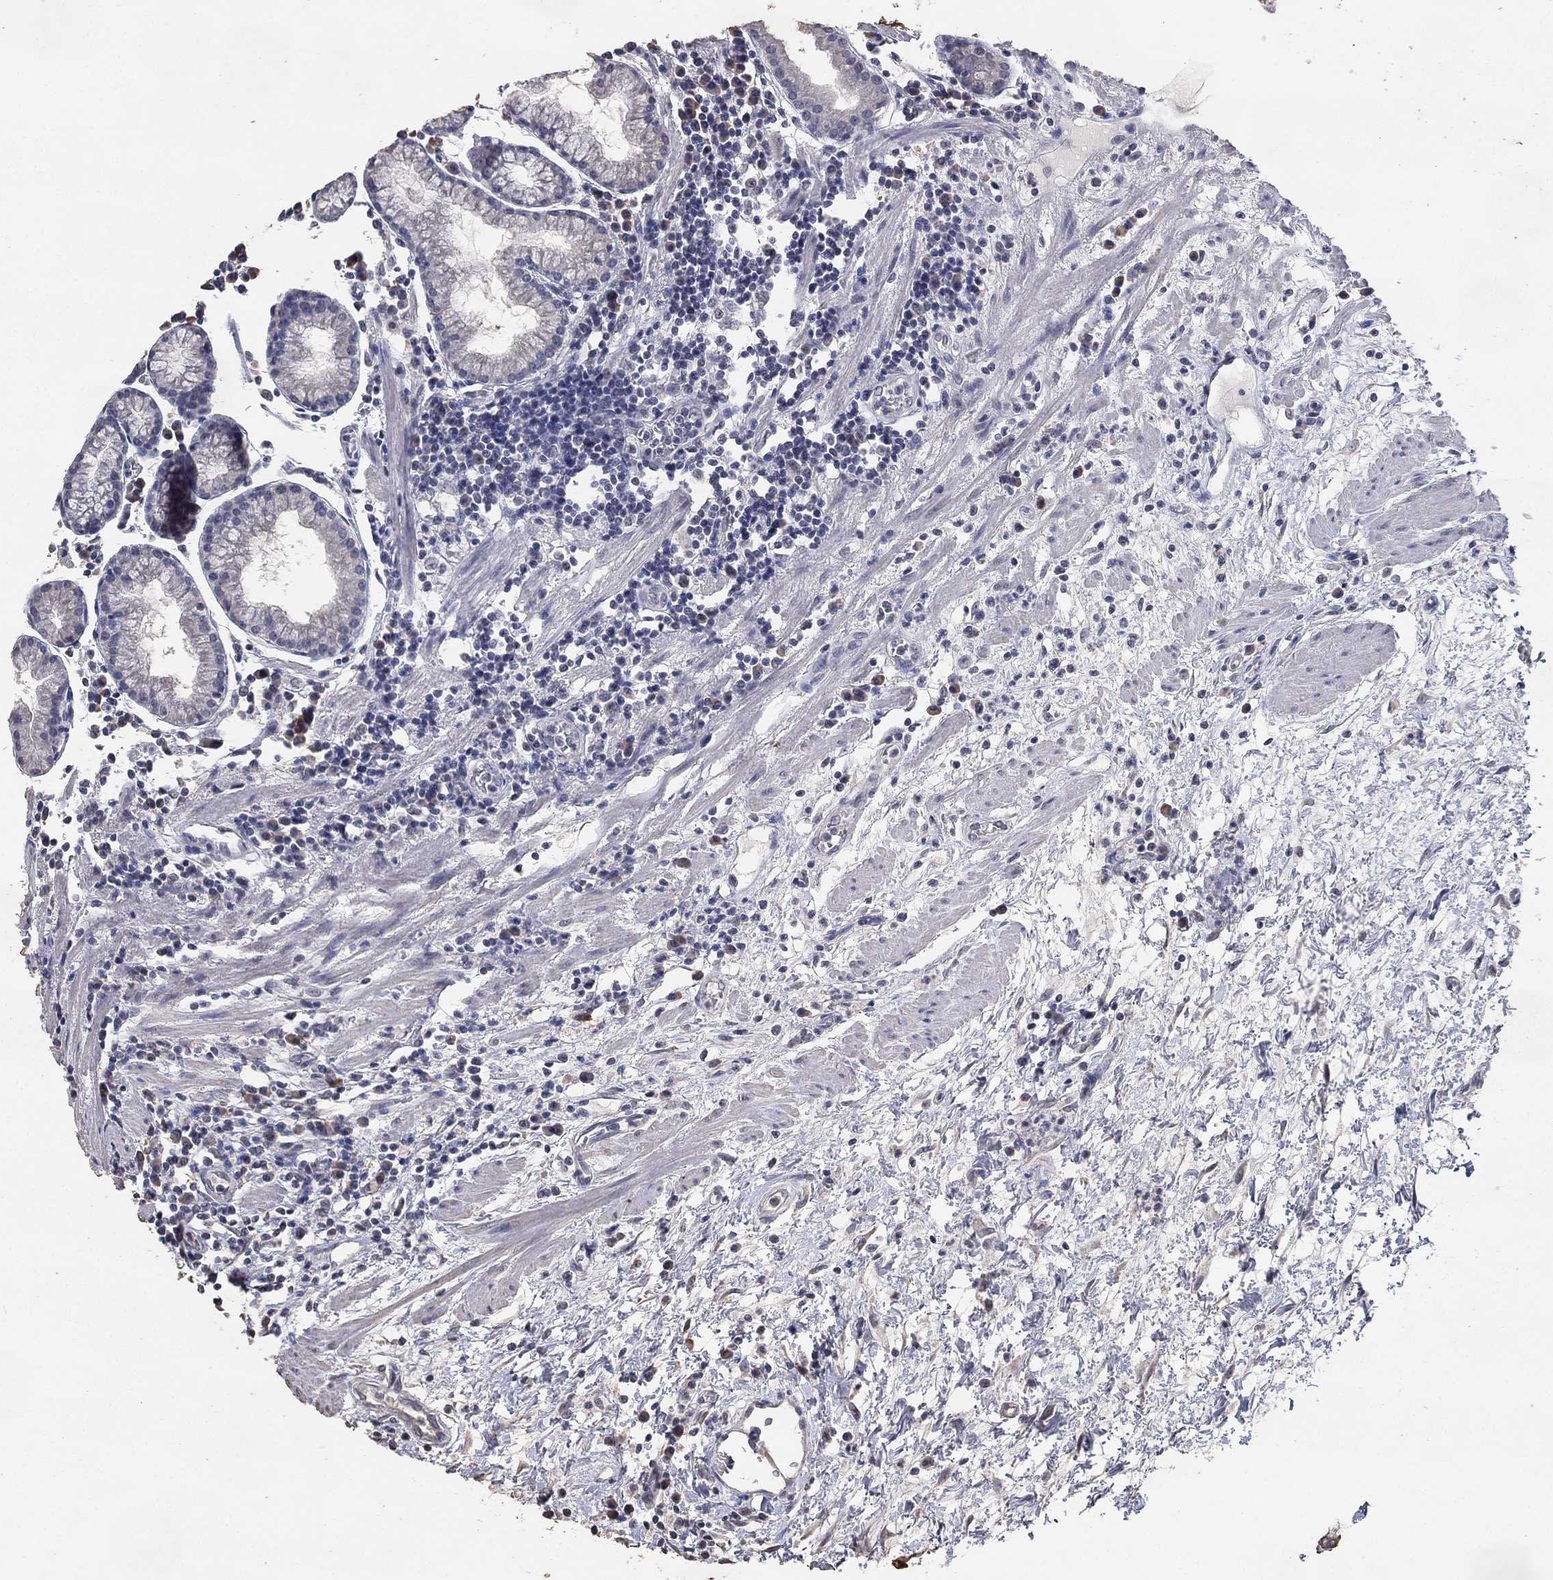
{"staining": {"intensity": "negative", "quantity": "none", "location": "none"}, "tissue": "stomach", "cell_type": "Glandular cells", "image_type": "normal", "snomed": [{"axis": "morphology", "description": "Normal tissue, NOS"}, {"axis": "morphology", "description": "Adenocarcinoma, NOS"}, {"axis": "topography", "description": "Stomach"}], "caption": "The IHC histopathology image has no significant expression in glandular cells of stomach.", "gene": "DSG1", "patient": {"sex": "female", "age": 64}}